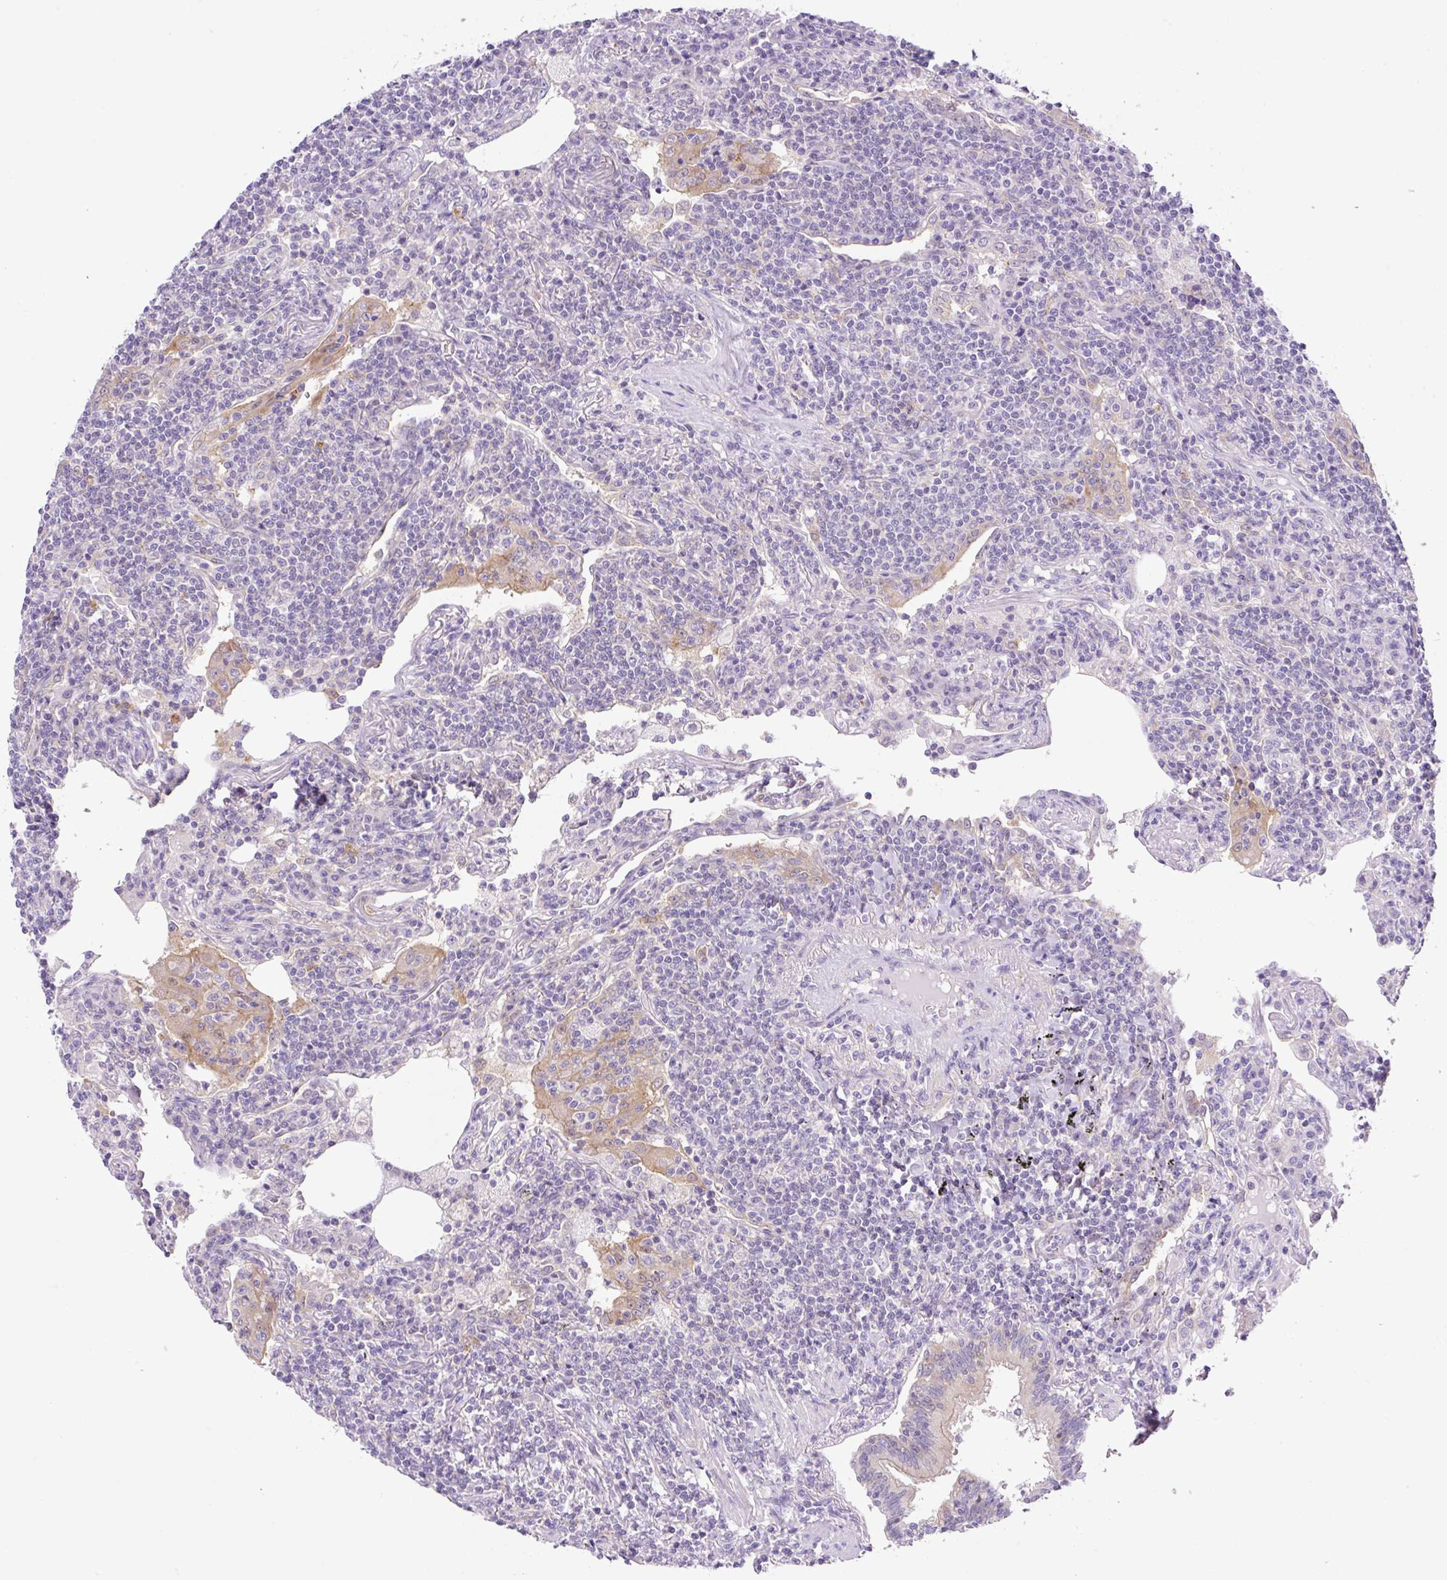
{"staining": {"intensity": "negative", "quantity": "none", "location": "none"}, "tissue": "lymphoma", "cell_type": "Tumor cells", "image_type": "cancer", "snomed": [{"axis": "morphology", "description": "Malignant lymphoma, non-Hodgkin's type, Low grade"}, {"axis": "topography", "description": "Lung"}], "caption": "Immunohistochemistry histopathology image of human lymphoma stained for a protein (brown), which reveals no expression in tumor cells. Brightfield microscopy of IHC stained with DAB (3,3'-diaminobenzidine) (brown) and hematoxylin (blue), captured at high magnification.", "gene": "CAMK2B", "patient": {"sex": "female", "age": 71}}